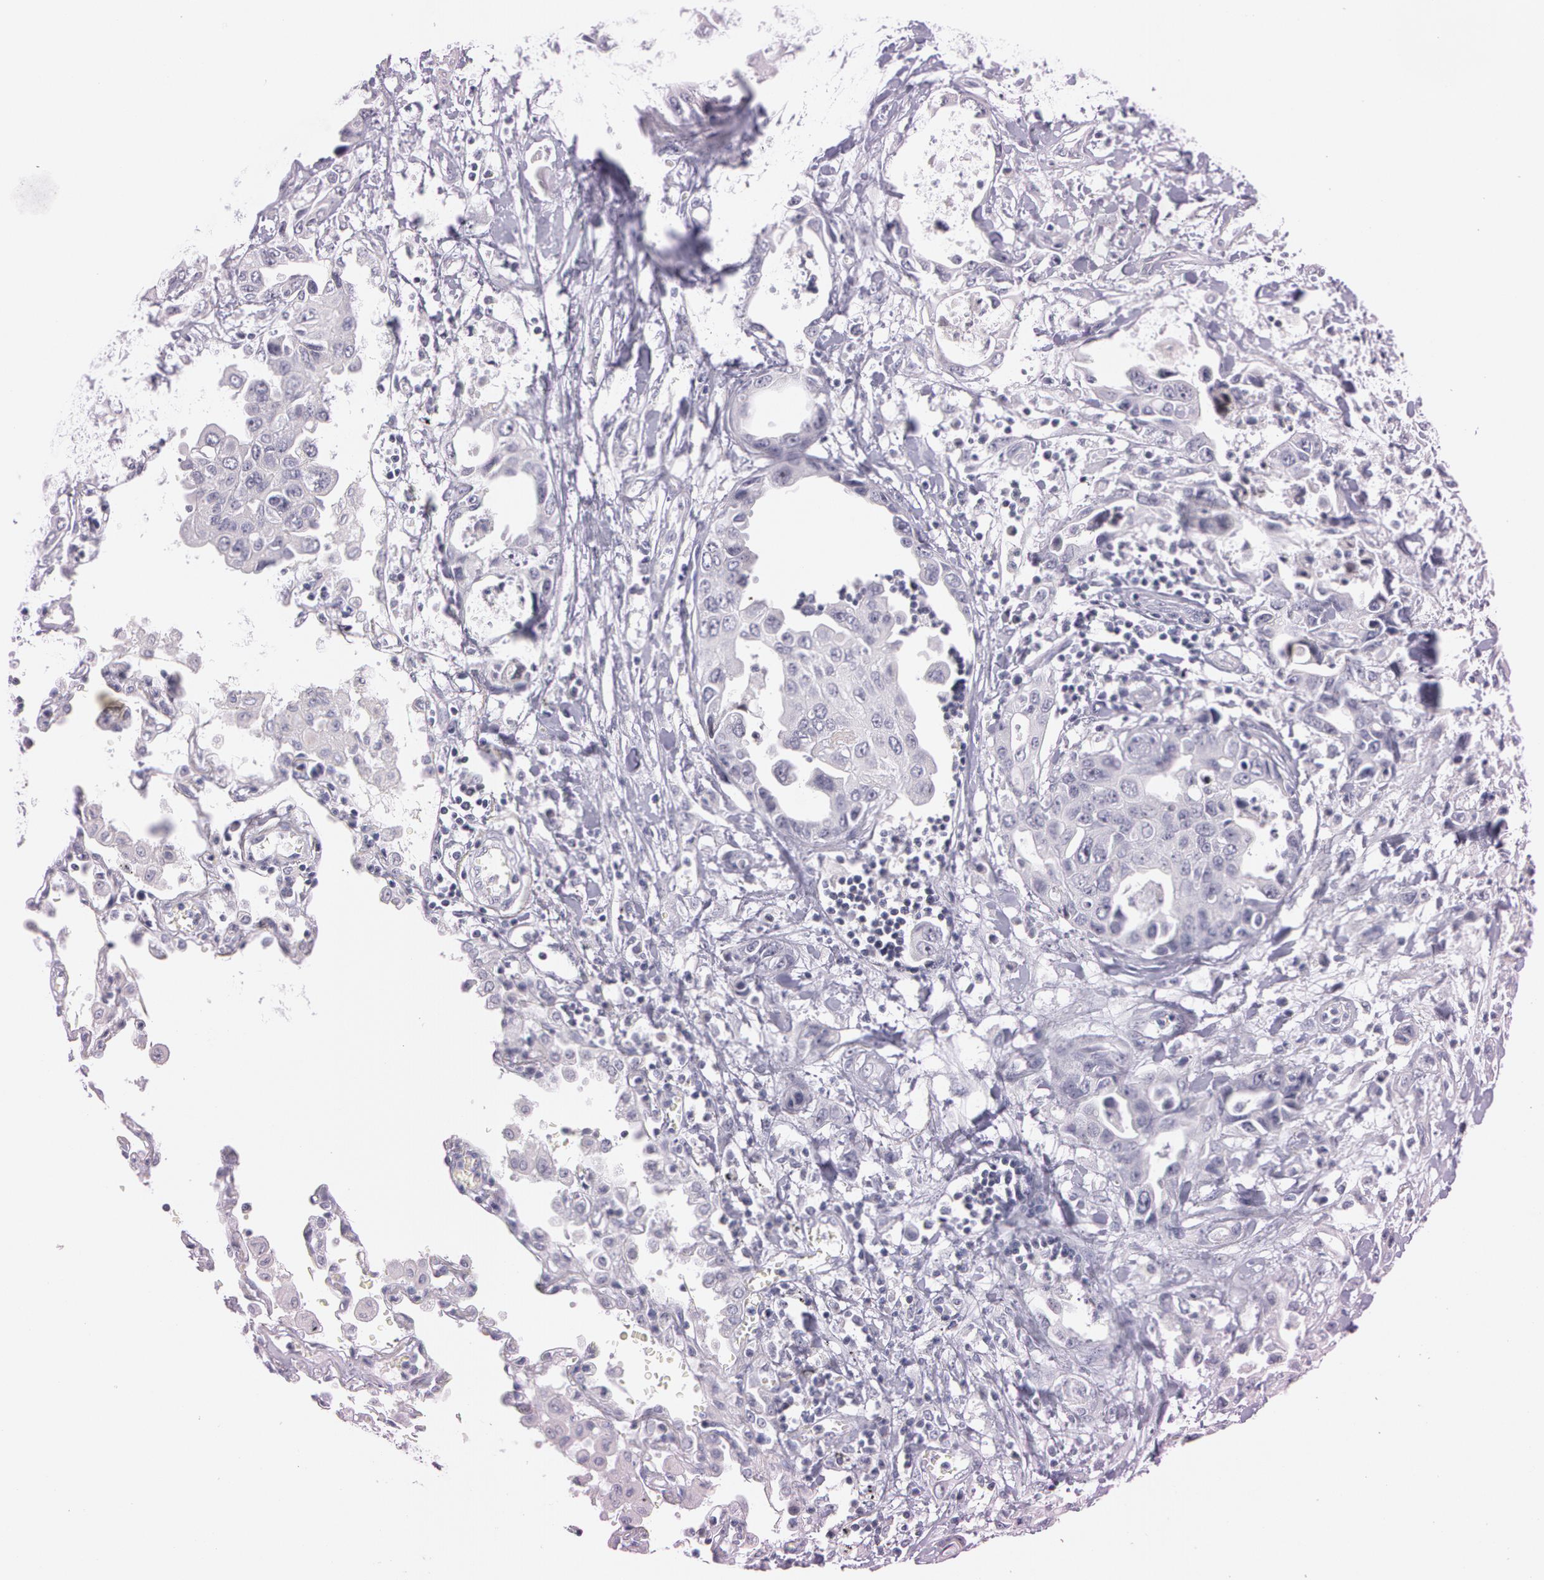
{"staining": {"intensity": "negative", "quantity": "none", "location": "none"}, "tissue": "lung cancer", "cell_type": "Tumor cells", "image_type": "cancer", "snomed": [{"axis": "morphology", "description": "Adenocarcinoma, NOS"}, {"axis": "topography", "description": "Lung"}], "caption": "IHC histopathology image of human lung cancer (adenocarcinoma) stained for a protein (brown), which reveals no staining in tumor cells. Brightfield microscopy of immunohistochemistry stained with DAB (brown) and hematoxylin (blue), captured at high magnification.", "gene": "FBL", "patient": {"sex": "male", "age": 64}}